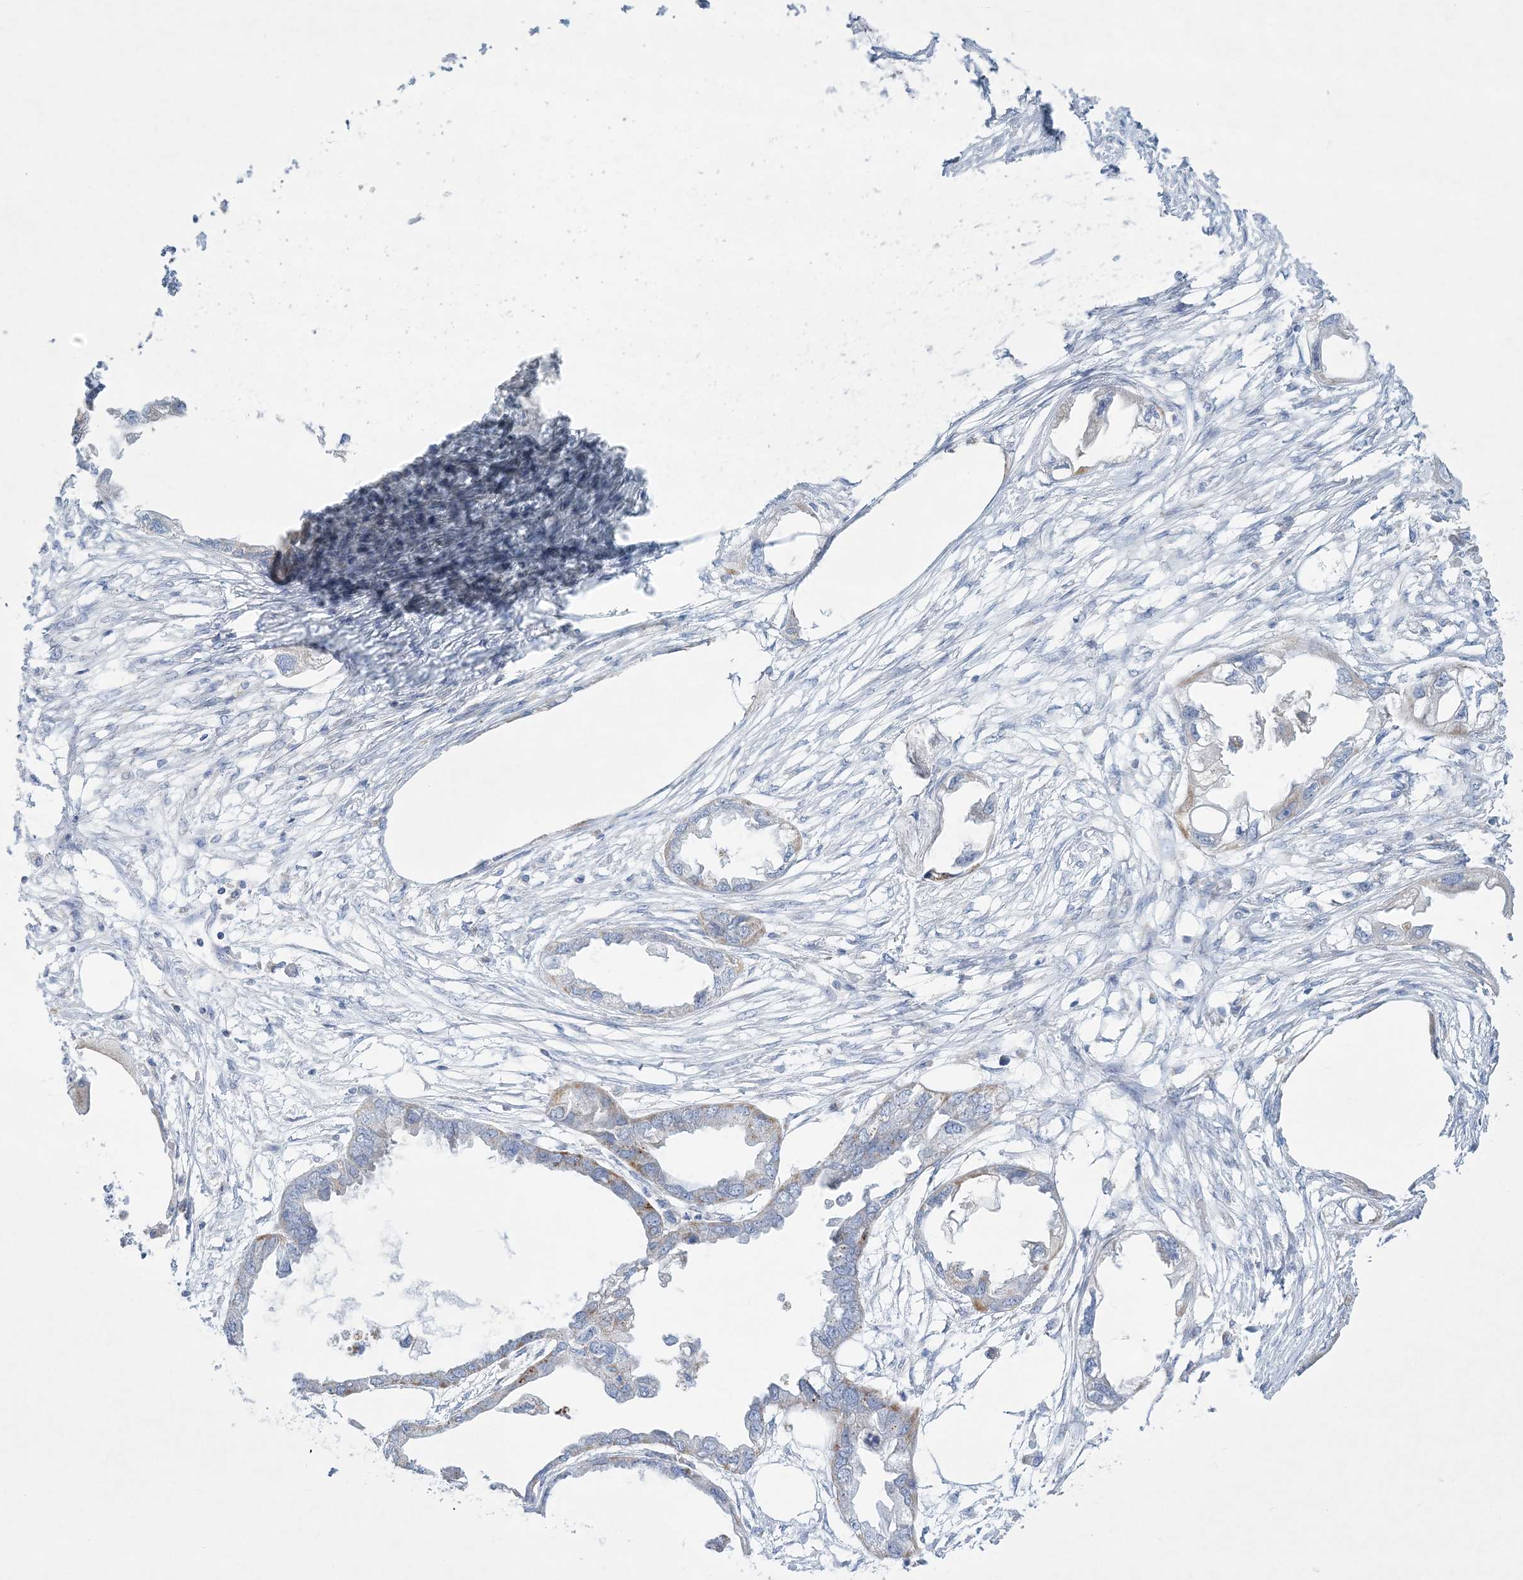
{"staining": {"intensity": "negative", "quantity": "none", "location": "none"}, "tissue": "endometrial cancer", "cell_type": "Tumor cells", "image_type": "cancer", "snomed": [{"axis": "morphology", "description": "Adenocarcinoma, NOS"}, {"axis": "morphology", "description": "Adenocarcinoma, metastatic, NOS"}, {"axis": "topography", "description": "Adipose tissue"}, {"axis": "topography", "description": "Endometrium"}], "caption": "Tumor cells are negative for protein expression in human endometrial metastatic adenocarcinoma.", "gene": "TBC1D7", "patient": {"sex": "female", "age": 67}}